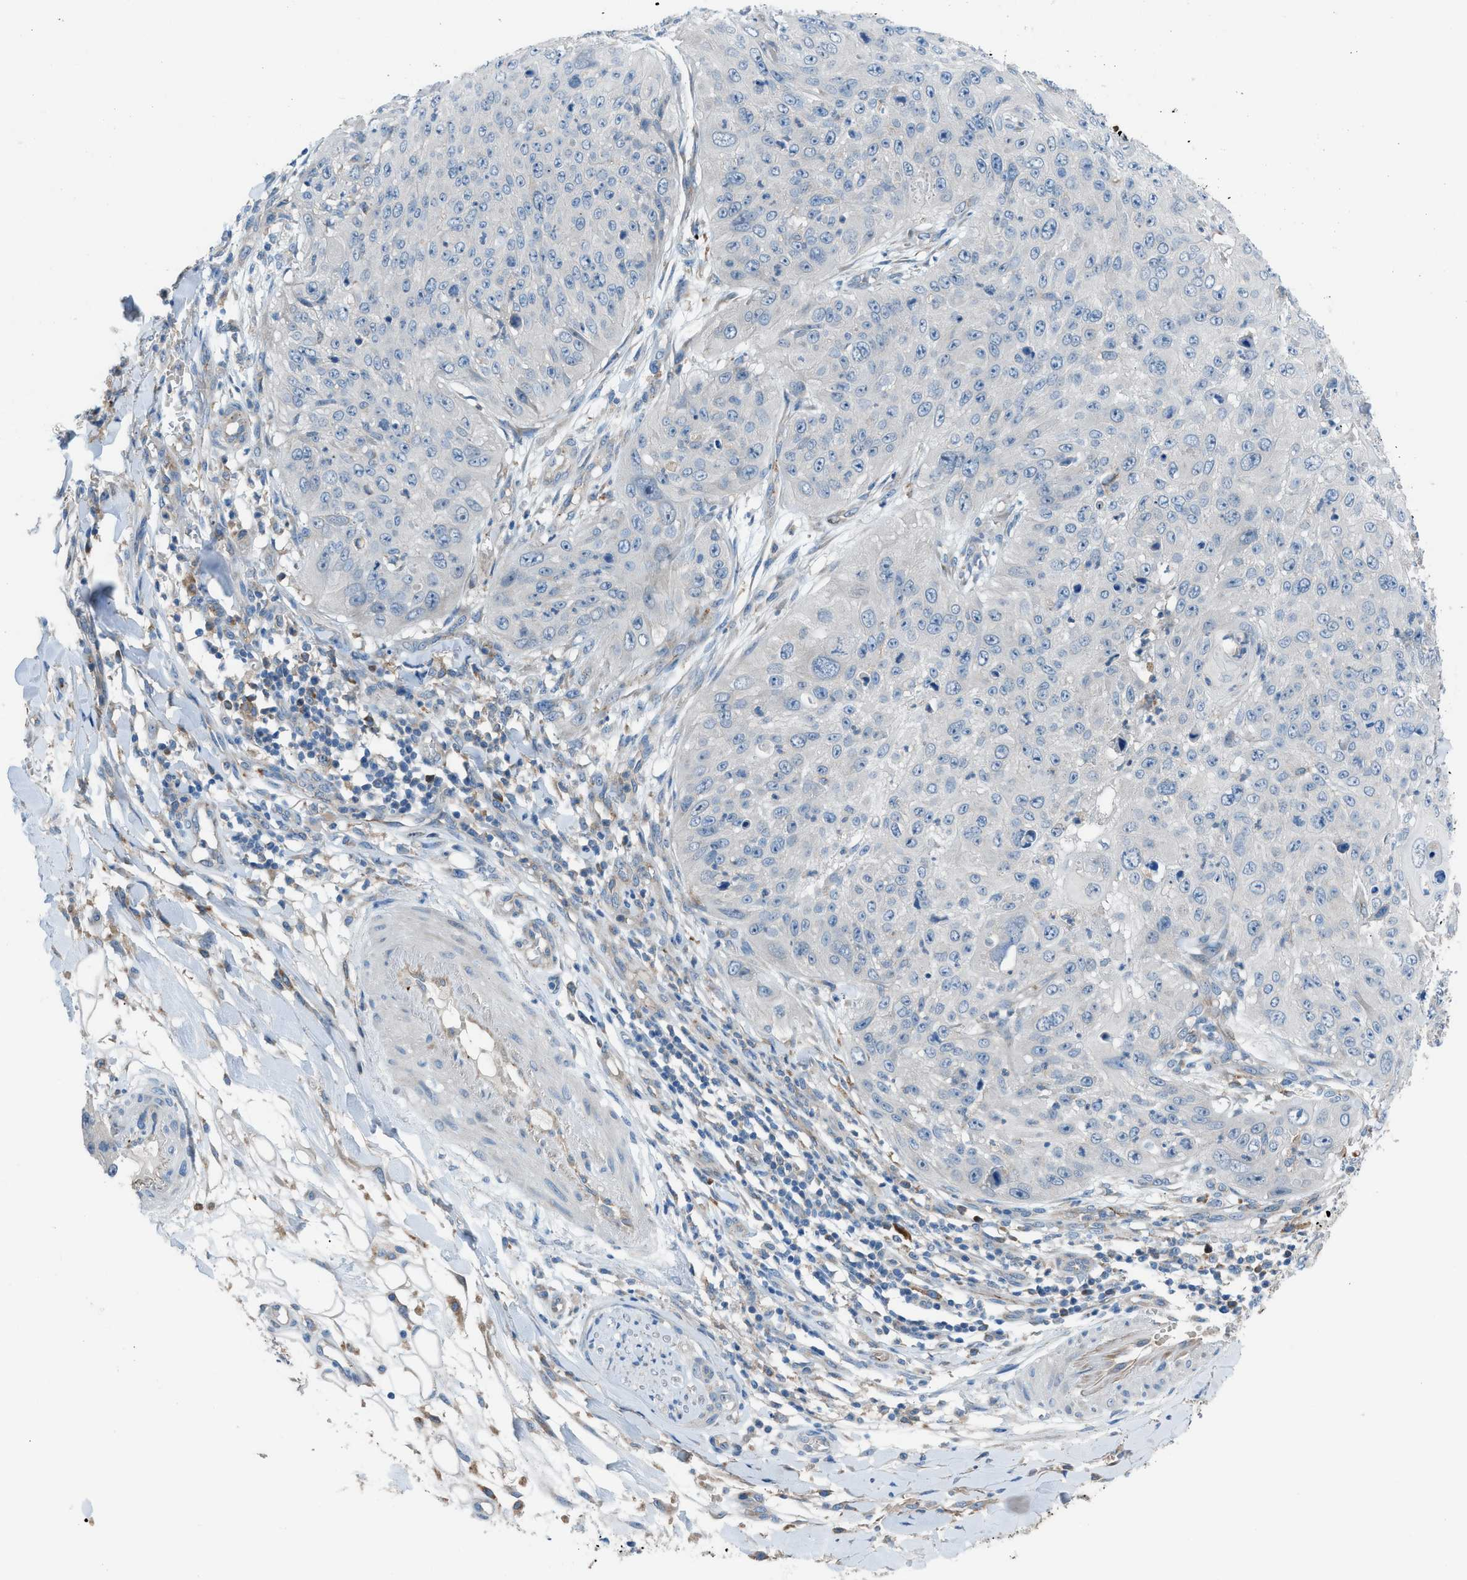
{"staining": {"intensity": "negative", "quantity": "none", "location": "none"}, "tissue": "skin cancer", "cell_type": "Tumor cells", "image_type": "cancer", "snomed": [{"axis": "morphology", "description": "Squamous cell carcinoma, NOS"}, {"axis": "topography", "description": "Skin"}], "caption": "A high-resolution image shows immunohistochemistry staining of skin squamous cell carcinoma, which displays no significant staining in tumor cells.", "gene": "HEG1", "patient": {"sex": "female", "age": 80}}